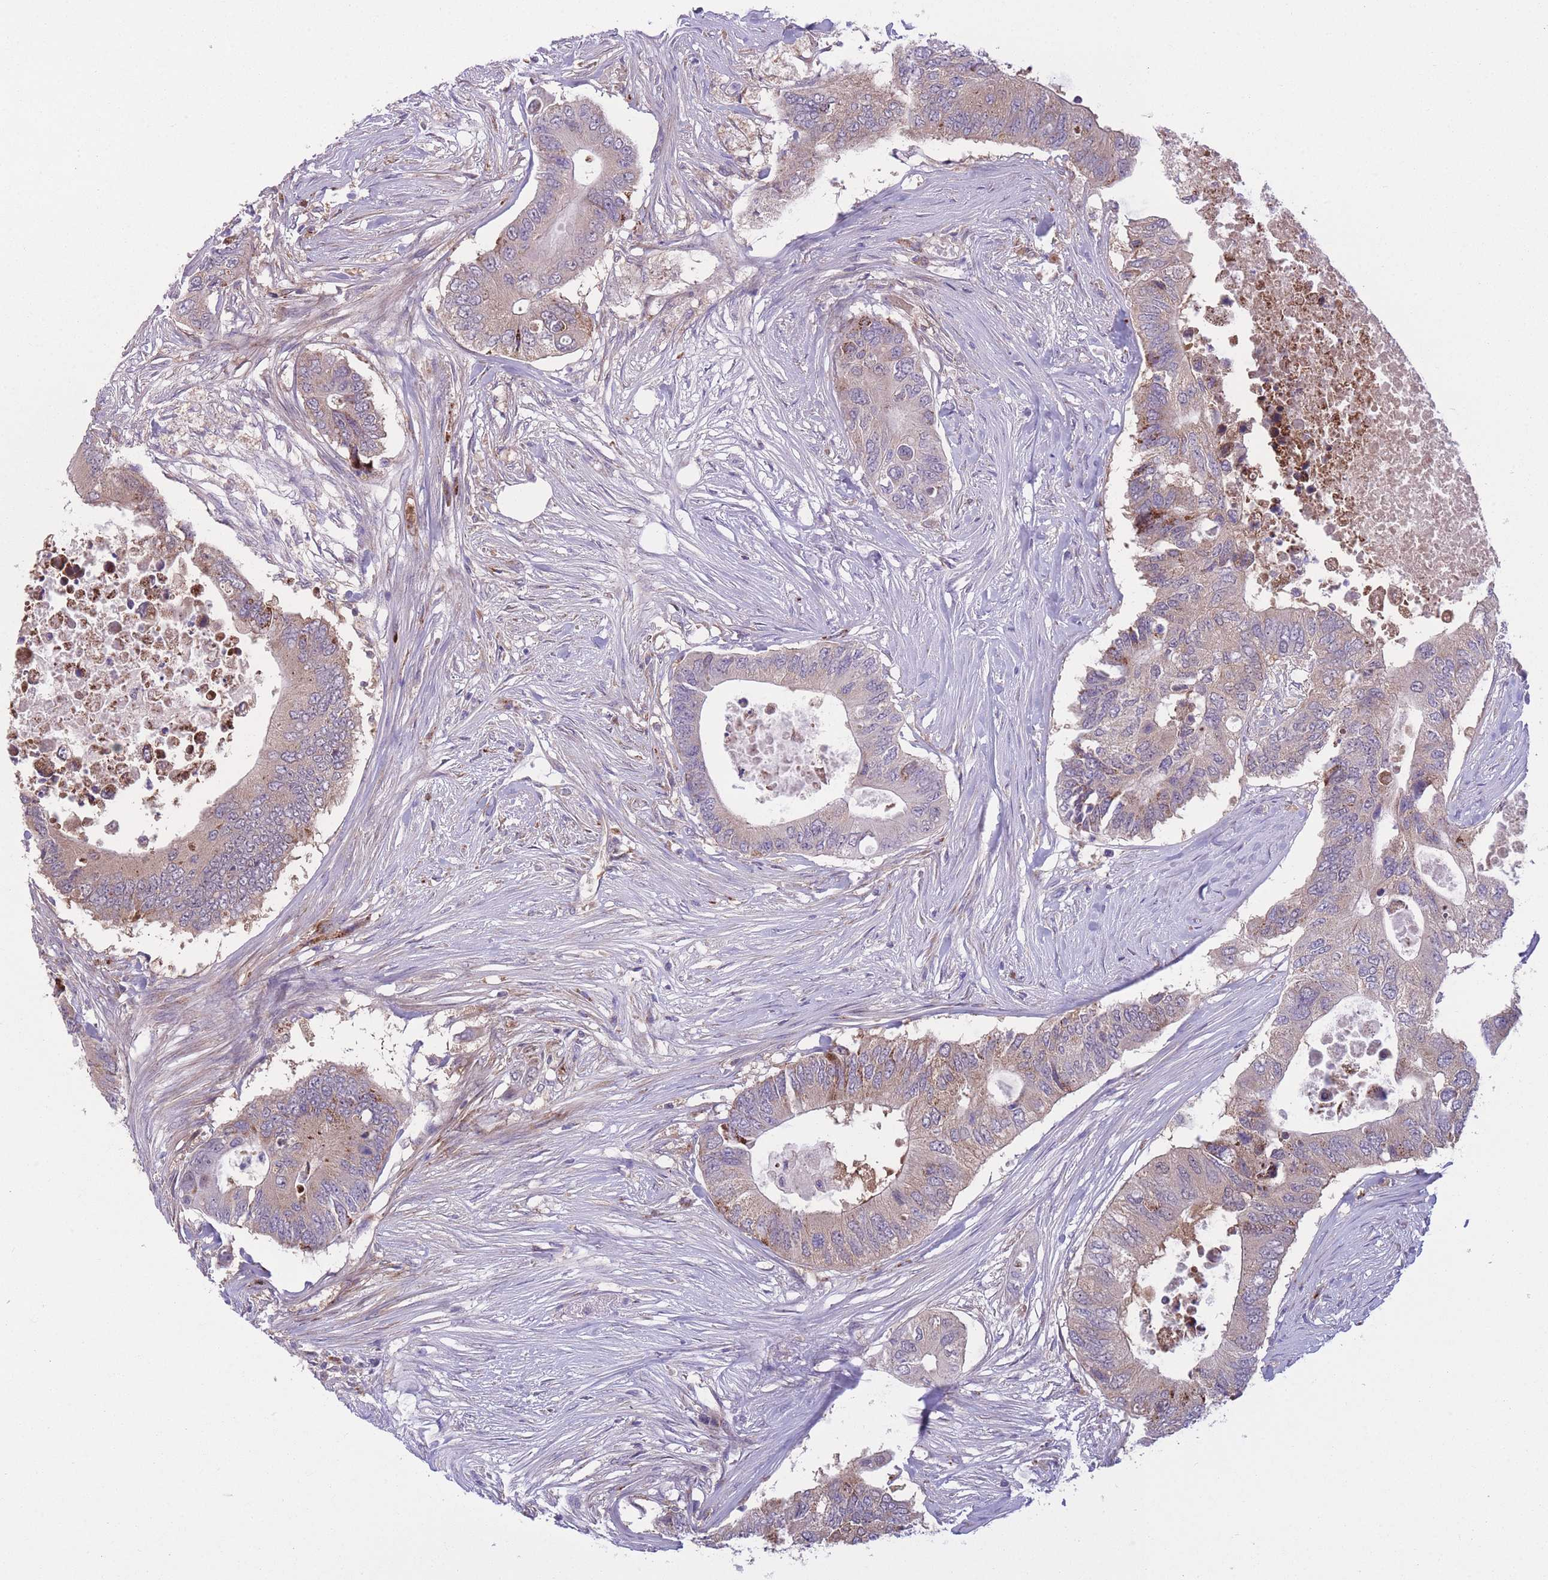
{"staining": {"intensity": "moderate", "quantity": "25%-75%", "location": "cytoplasmic/membranous"}, "tissue": "colorectal cancer", "cell_type": "Tumor cells", "image_type": "cancer", "snomed": [{"axis": "morphology", "description": "Adenocarcinoma, NOS"}, {"axis": "topography", "description": "Colon"}], "caption": "Protein expression by IHC demonstrates moderate cytoplasmic/membranous staining in approximately 25%-75% of tumor cells in colorectal adenocarcinoma. The staining was performed using DAB to visualize the protein expression in brown, while the nuclei were stained in blue with hematoxylin (Magnification: 20x).", "gene": "CCT6B", "patient": {"sex": "male", "age": 71}}